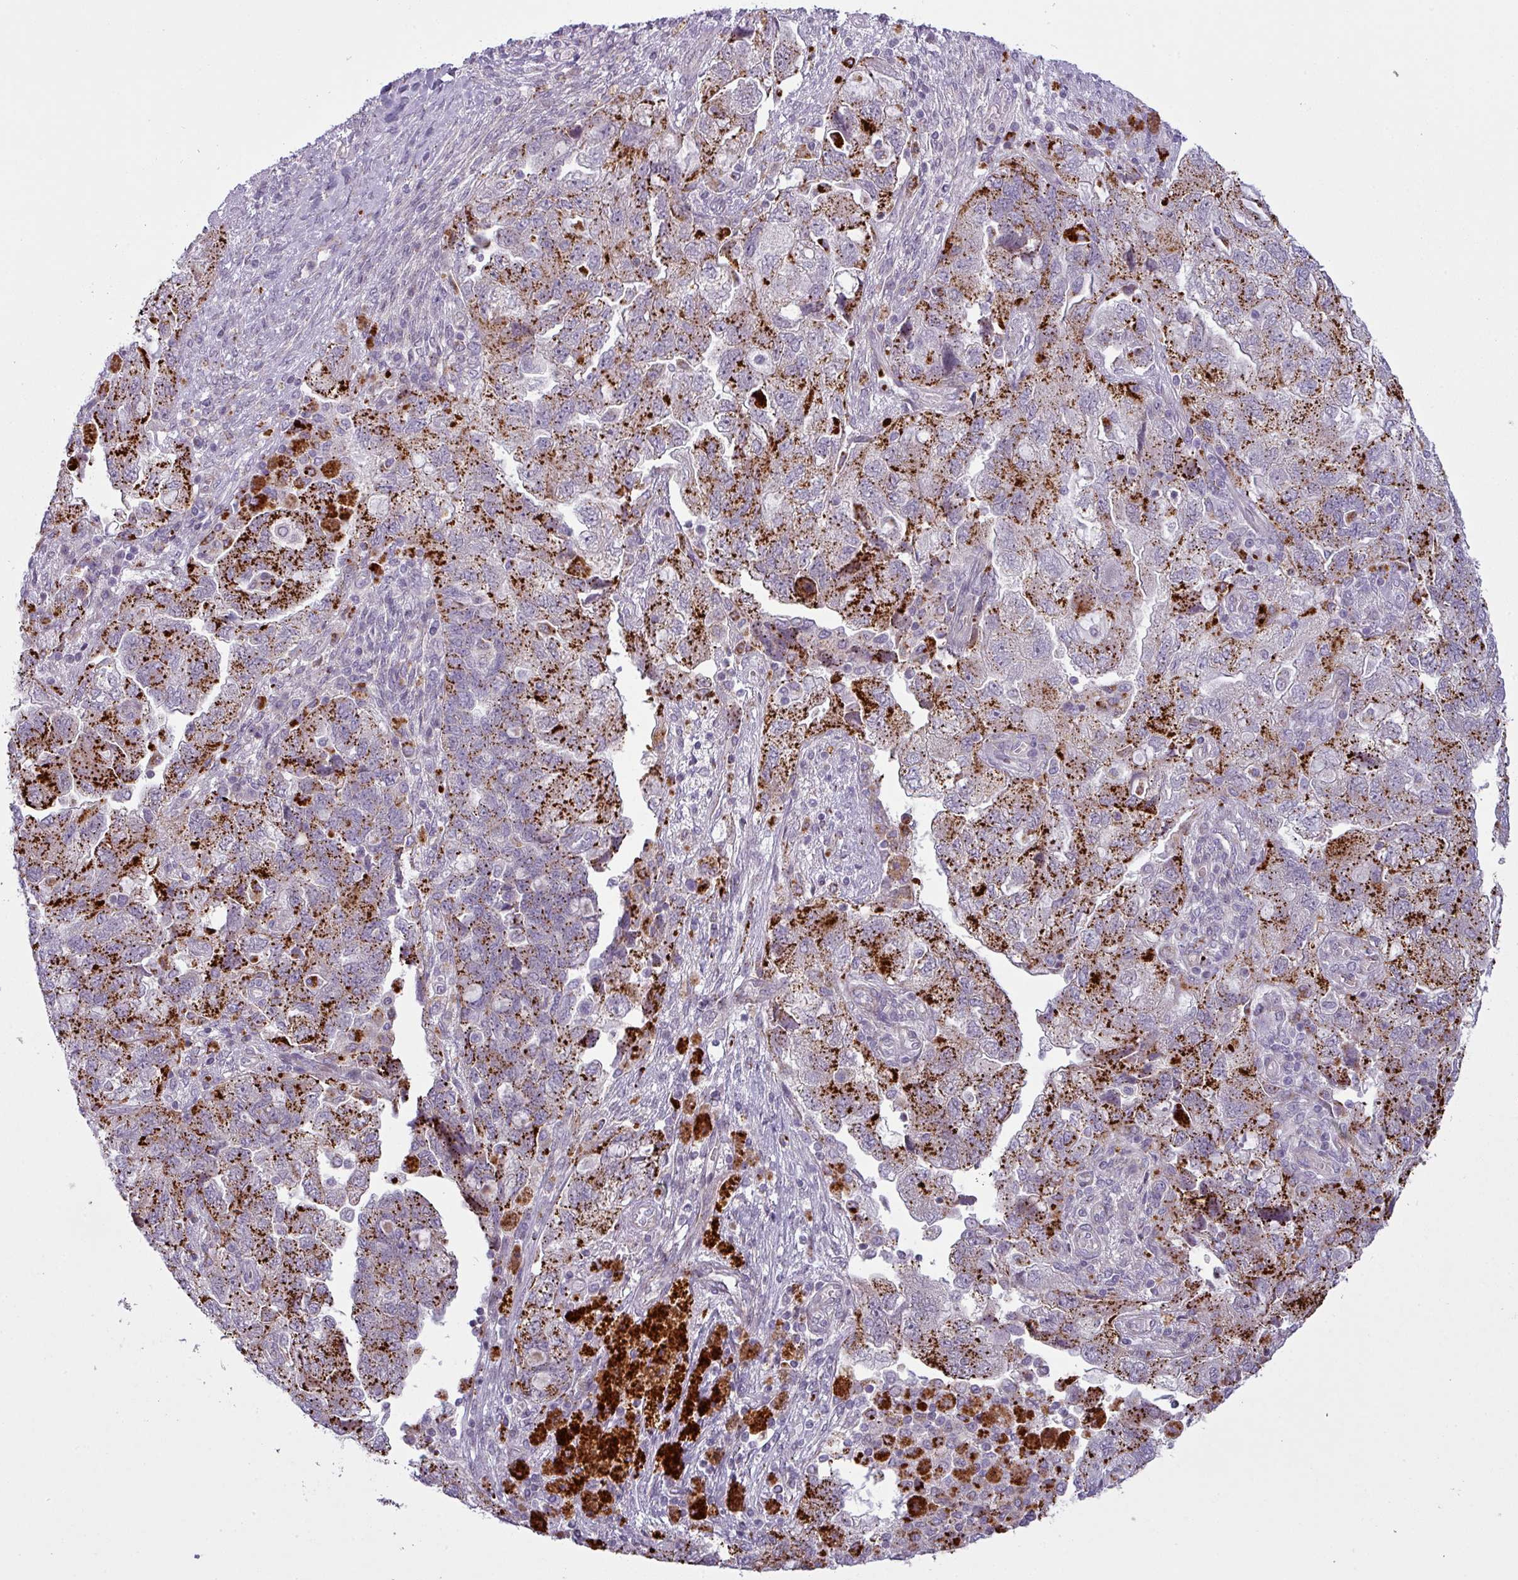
{"staining": {"intensity": "strong", "quantity": ">75%", "location": "cytoplasmic/membranous"}, "tissue": "ovarian cancer", "cell_type": "Tumor cells", "image_type": "cancer", "snomed": [{"axis": "morphology", "description": "Carcinoma, NOS"}, {"axis": "morphology", "description": "Cystadenocarcinoma, serous, NOS"}, {"axis": "topography", "description": "Ovary"}], "caption": "Immunohistochemical staining of human ovarian serous cystadenocarcinoma displays high levels of strong cytoplasmic/membranous staining in about >75% of tumor cells.", "gene": "MAP7D2", "patient": {"sex": "female", "age": 69}}